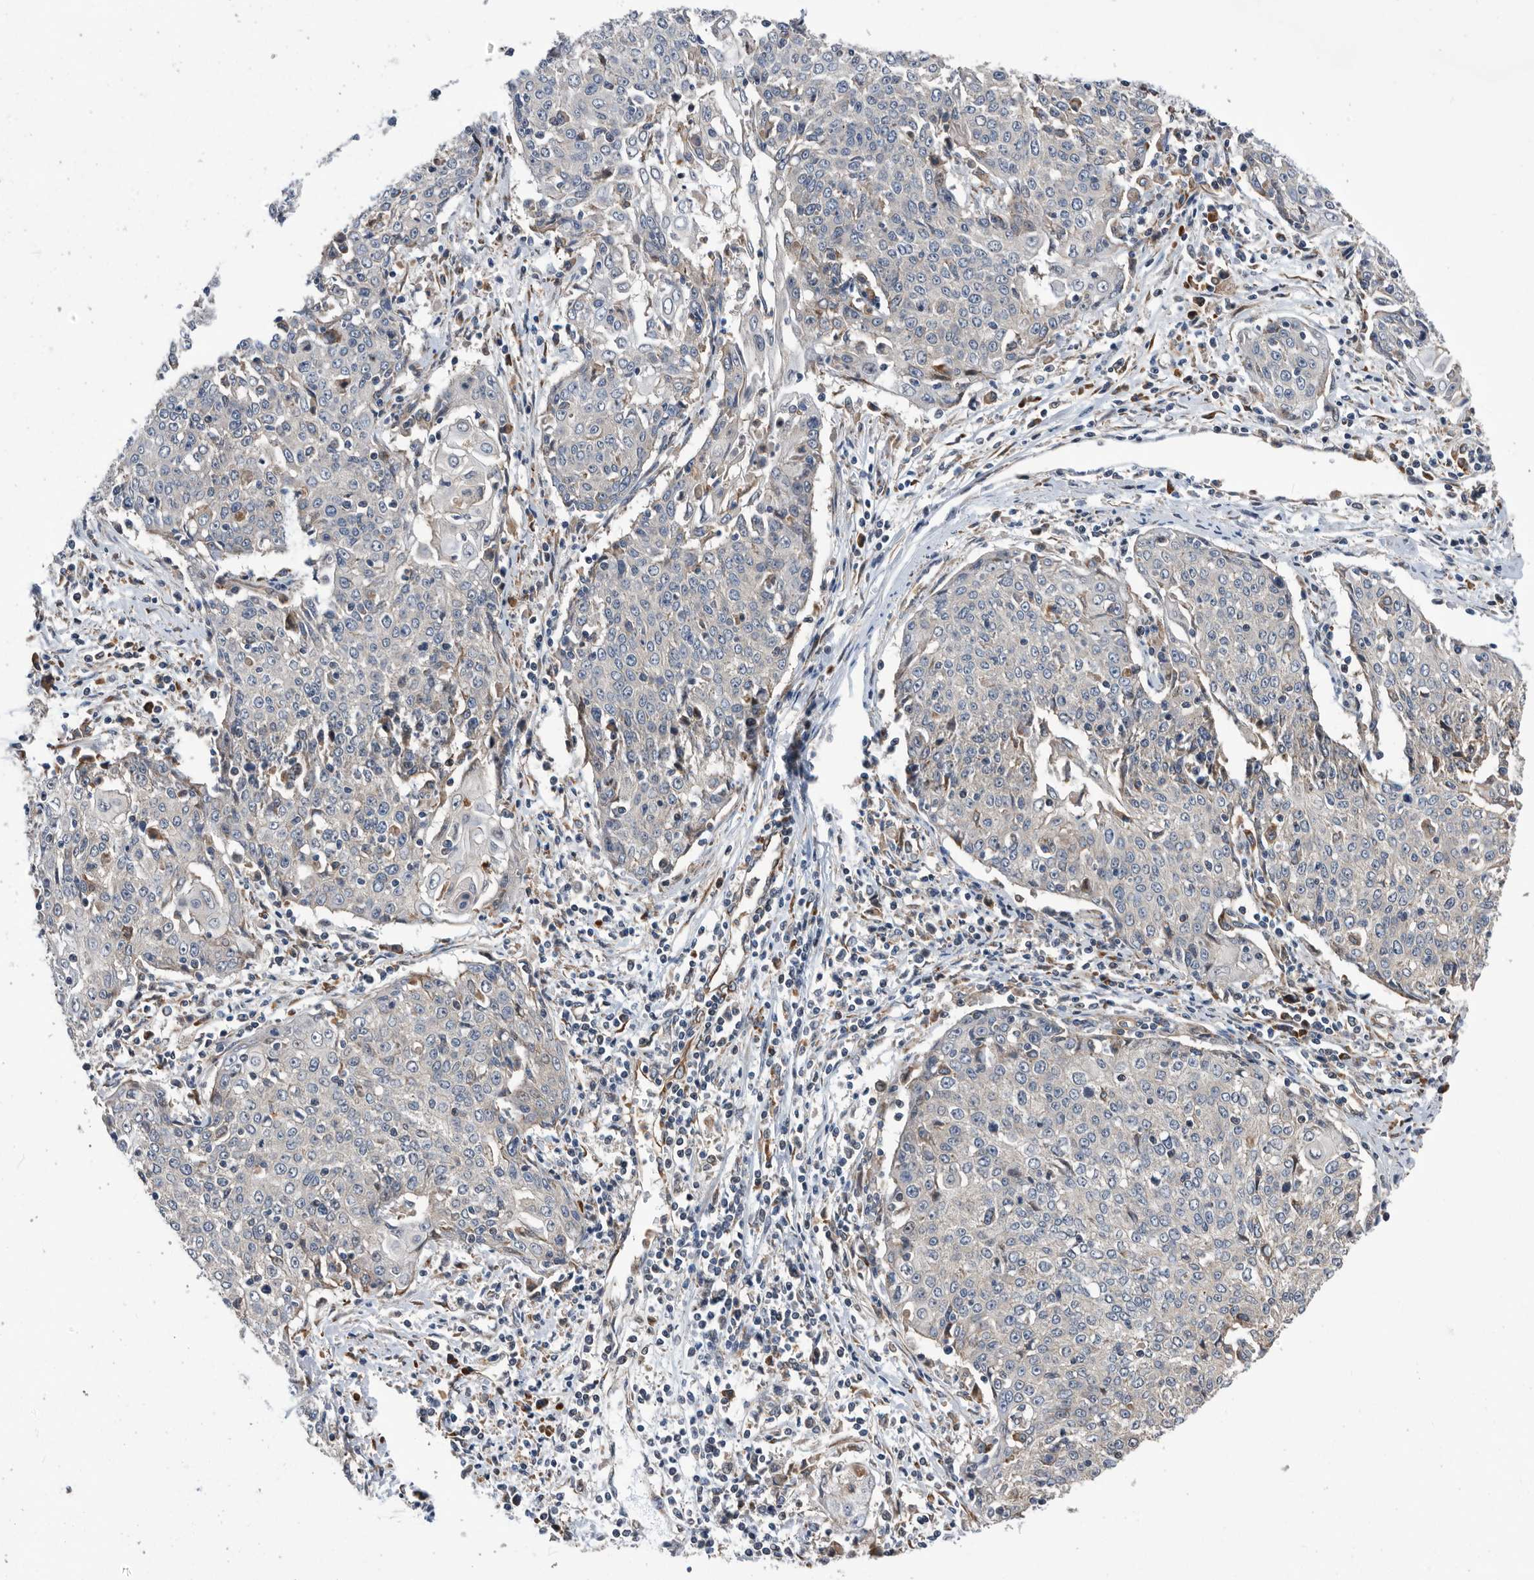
{"staining": {"intensity": "negative", "quantity": "none", "location": "none"}, "tissue": "cervical cancer", "cell_type": "Tumor cells", "image_type": "cancer", "snomed": [{"axis": "morphology", "description": "Squamous cell carcinoma, NOS"}, {"axis": "topography", "description": "Cervix"}], "caption": "This is an IHC histopathology image of cervical squamous cell carcinoma. There is no staining in tumor cells.", "gene": "SERINC2", "patient": {"sex": "female", "age": 48}}